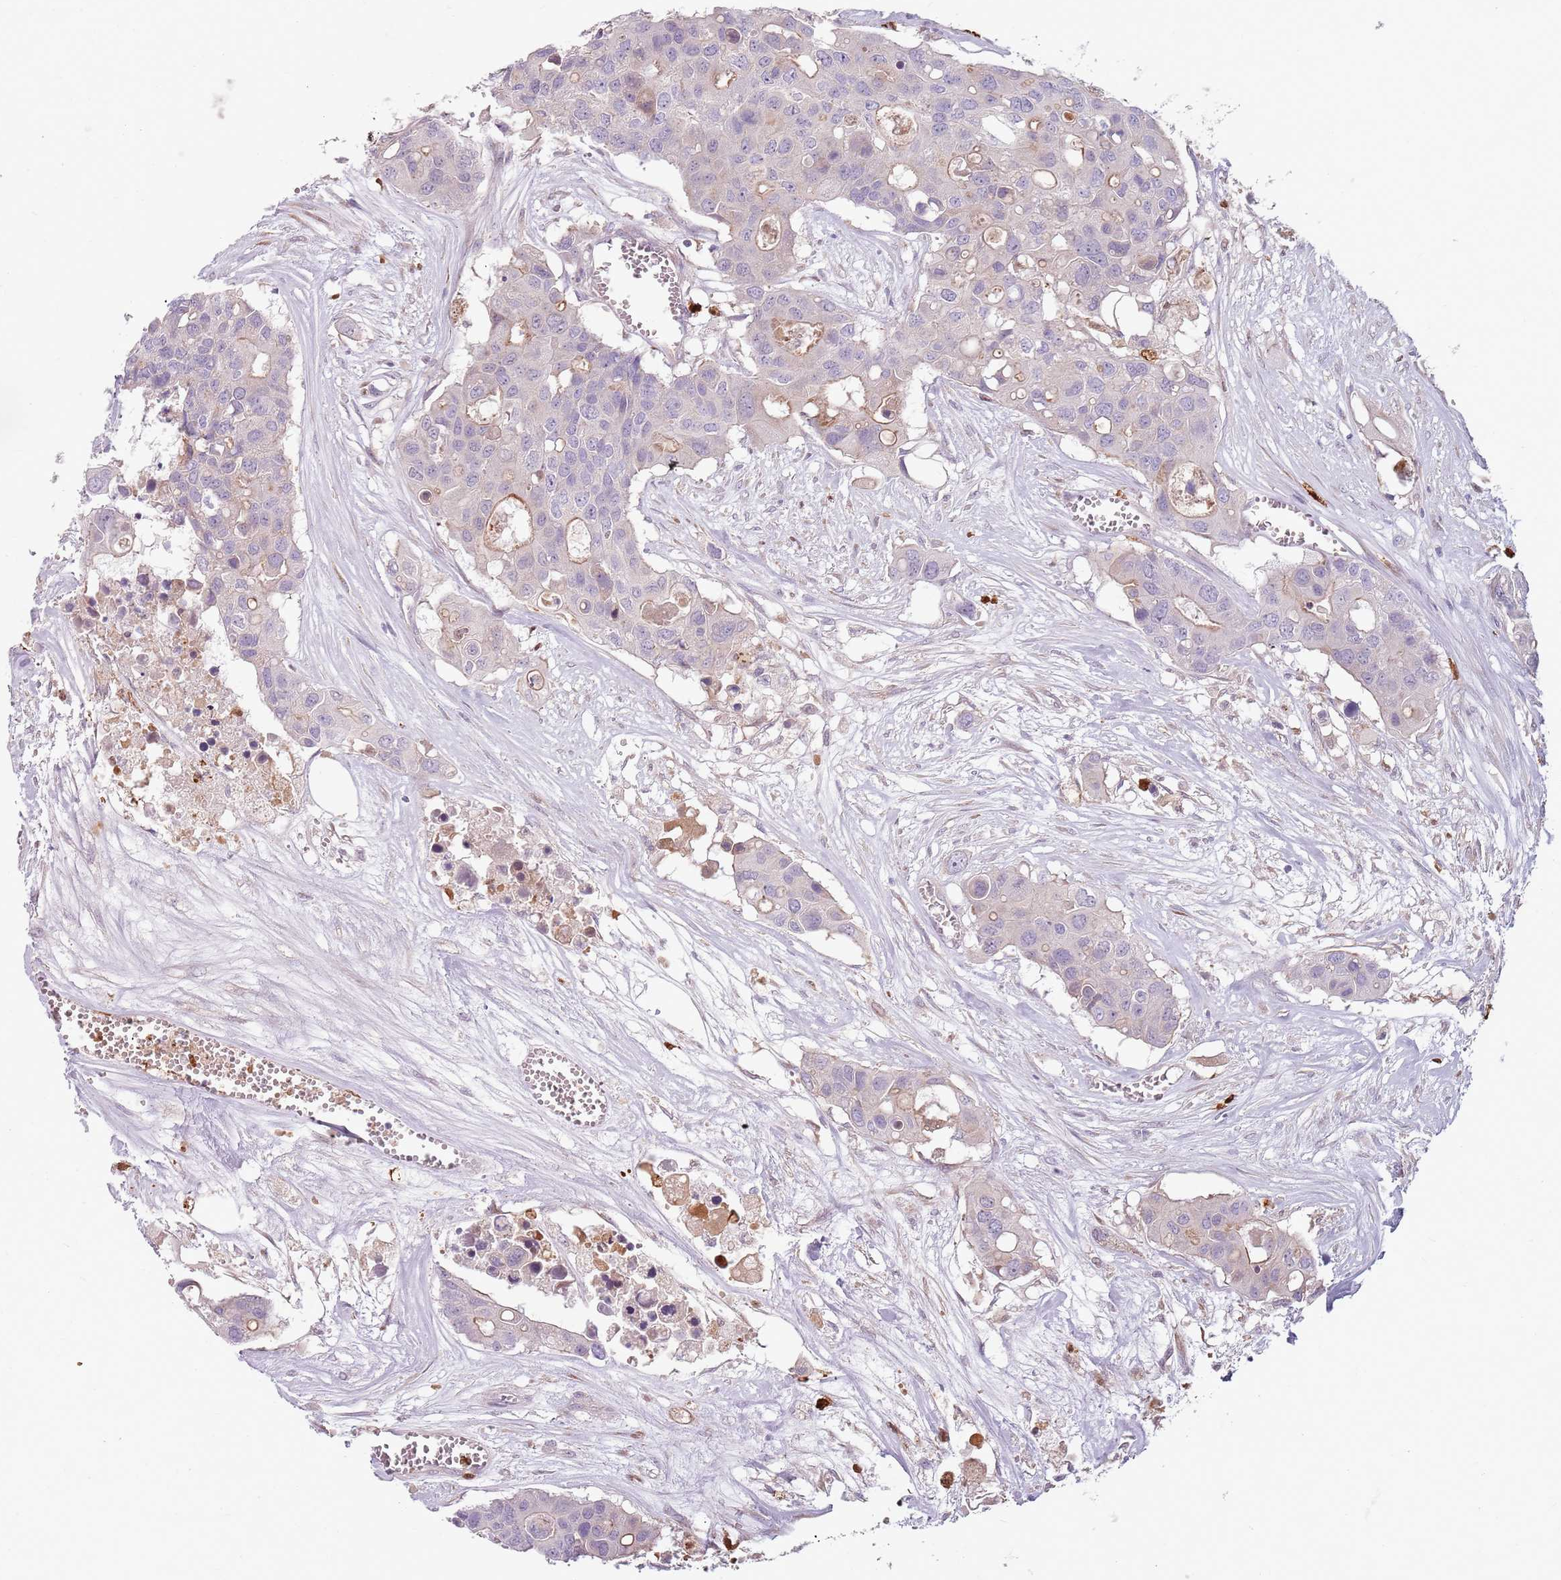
{"staining": {"intensity": "weak", "quantity": "<25%", "location": "cytoplasmic/membranous"}, "tissue": "colorectal cancer", "cell_type": "Tumor cells", "image_type": "cancer", "snomed": [{"axis": "morphology", "description": "Adenocarcinoma, NOS"}, {"axis": "topography", "description": "Colon"}], "caption": "Histopathology image shows no significant protein expression in tumor cells of colorectal cancer. Nuclei are stained in blue.", "gene": "SPAG4", "patient": {"sex": "male", "age": 77}}